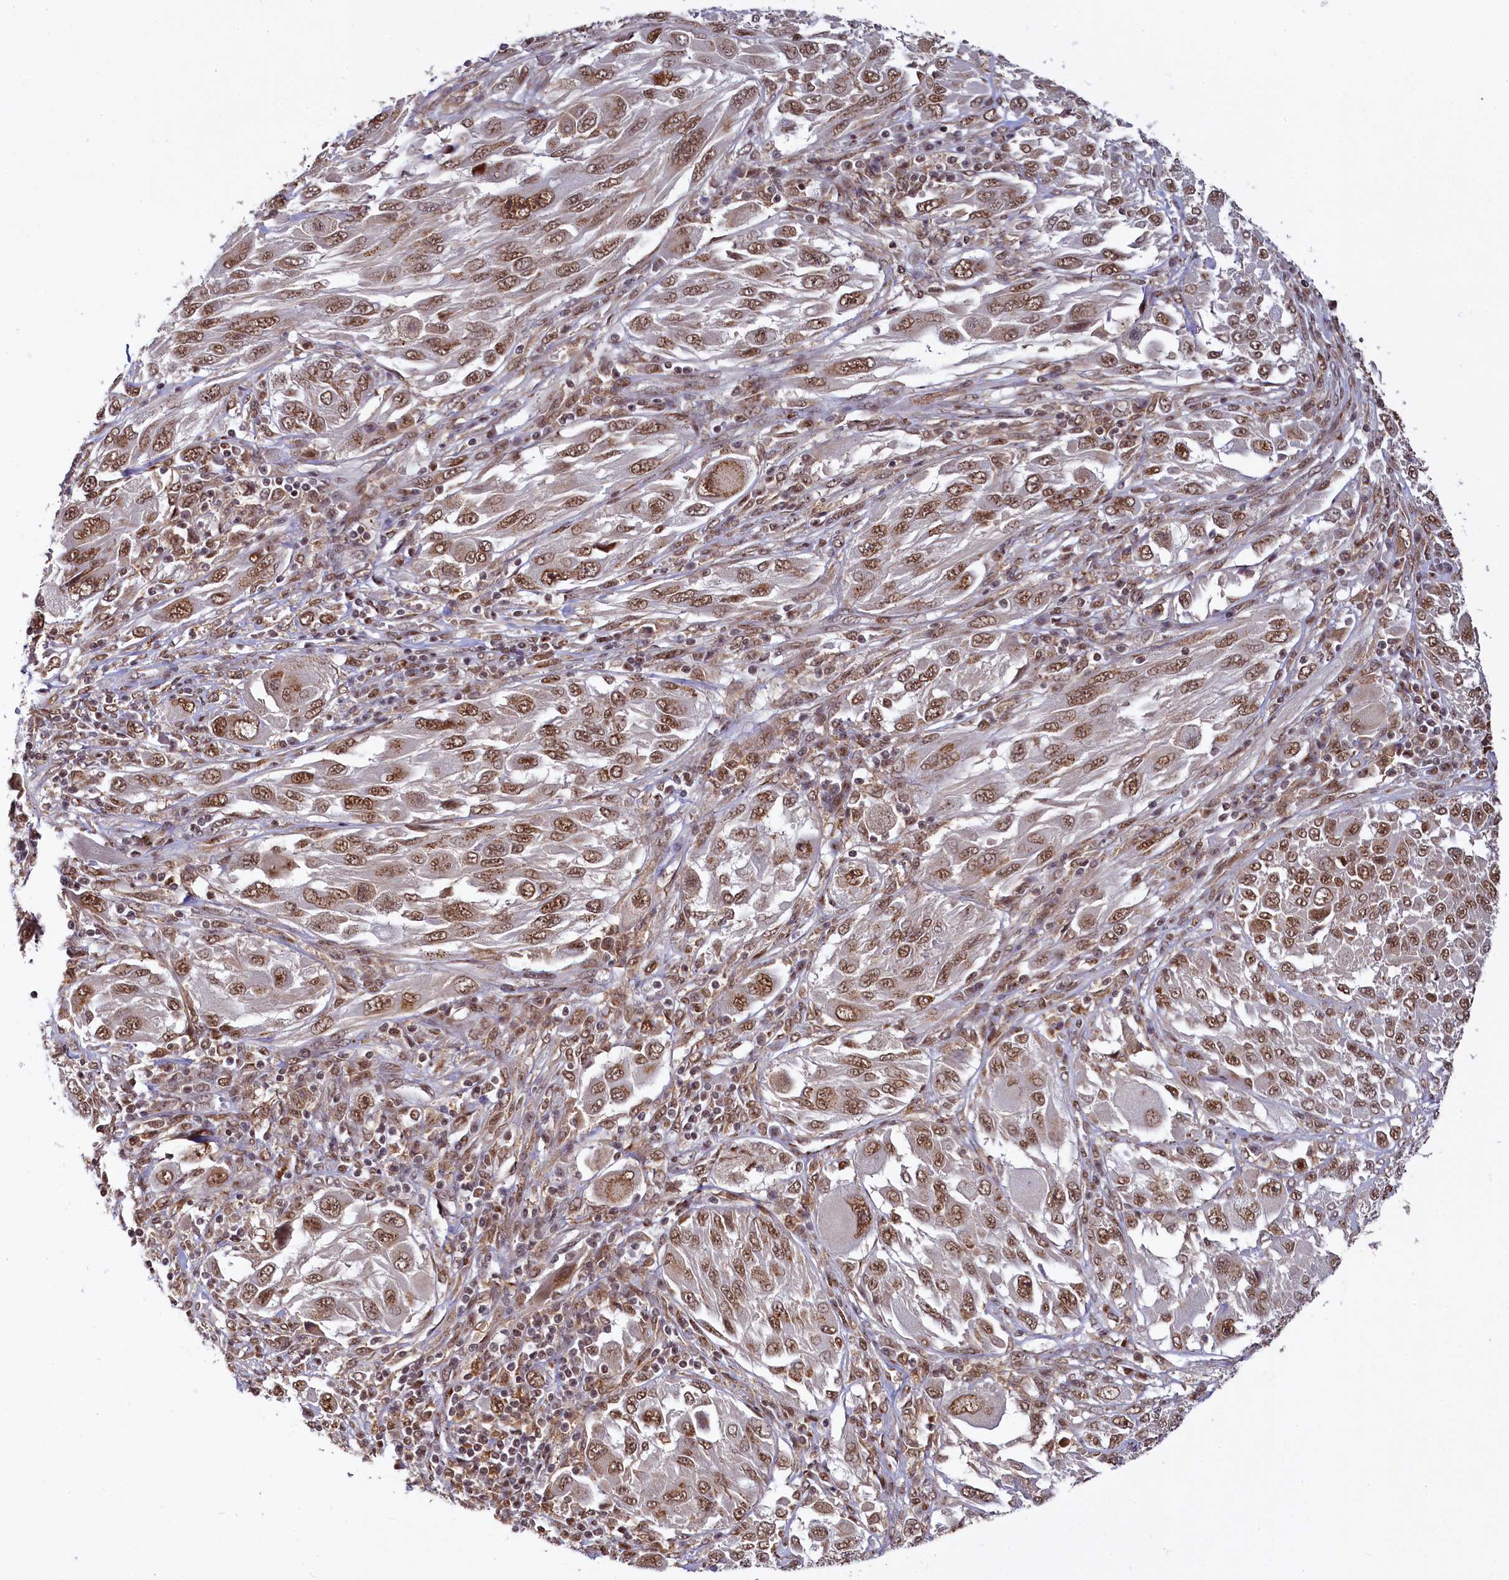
{"staining": {"intensity": "moderate", "quantity": ">75%", "location": "nuclear"}, "tissue": "melanoma", "cell_type": "Tumor cells", "image_type": "cancer", "snomed": [{"axis": "morphology", "description": "Malignant melanoma, NOS"}, {"axis": "topography", "description": "Skin"}], "caption": "An immunohistochemistry photomicrograph of neoplastic tissue is shown. Protein staining in brown shows moderate nuclear positivity in malignant melanoma within tumor cells.", "gene": "PPHLN1", "patient": {"sex": "female", "age": 91}}